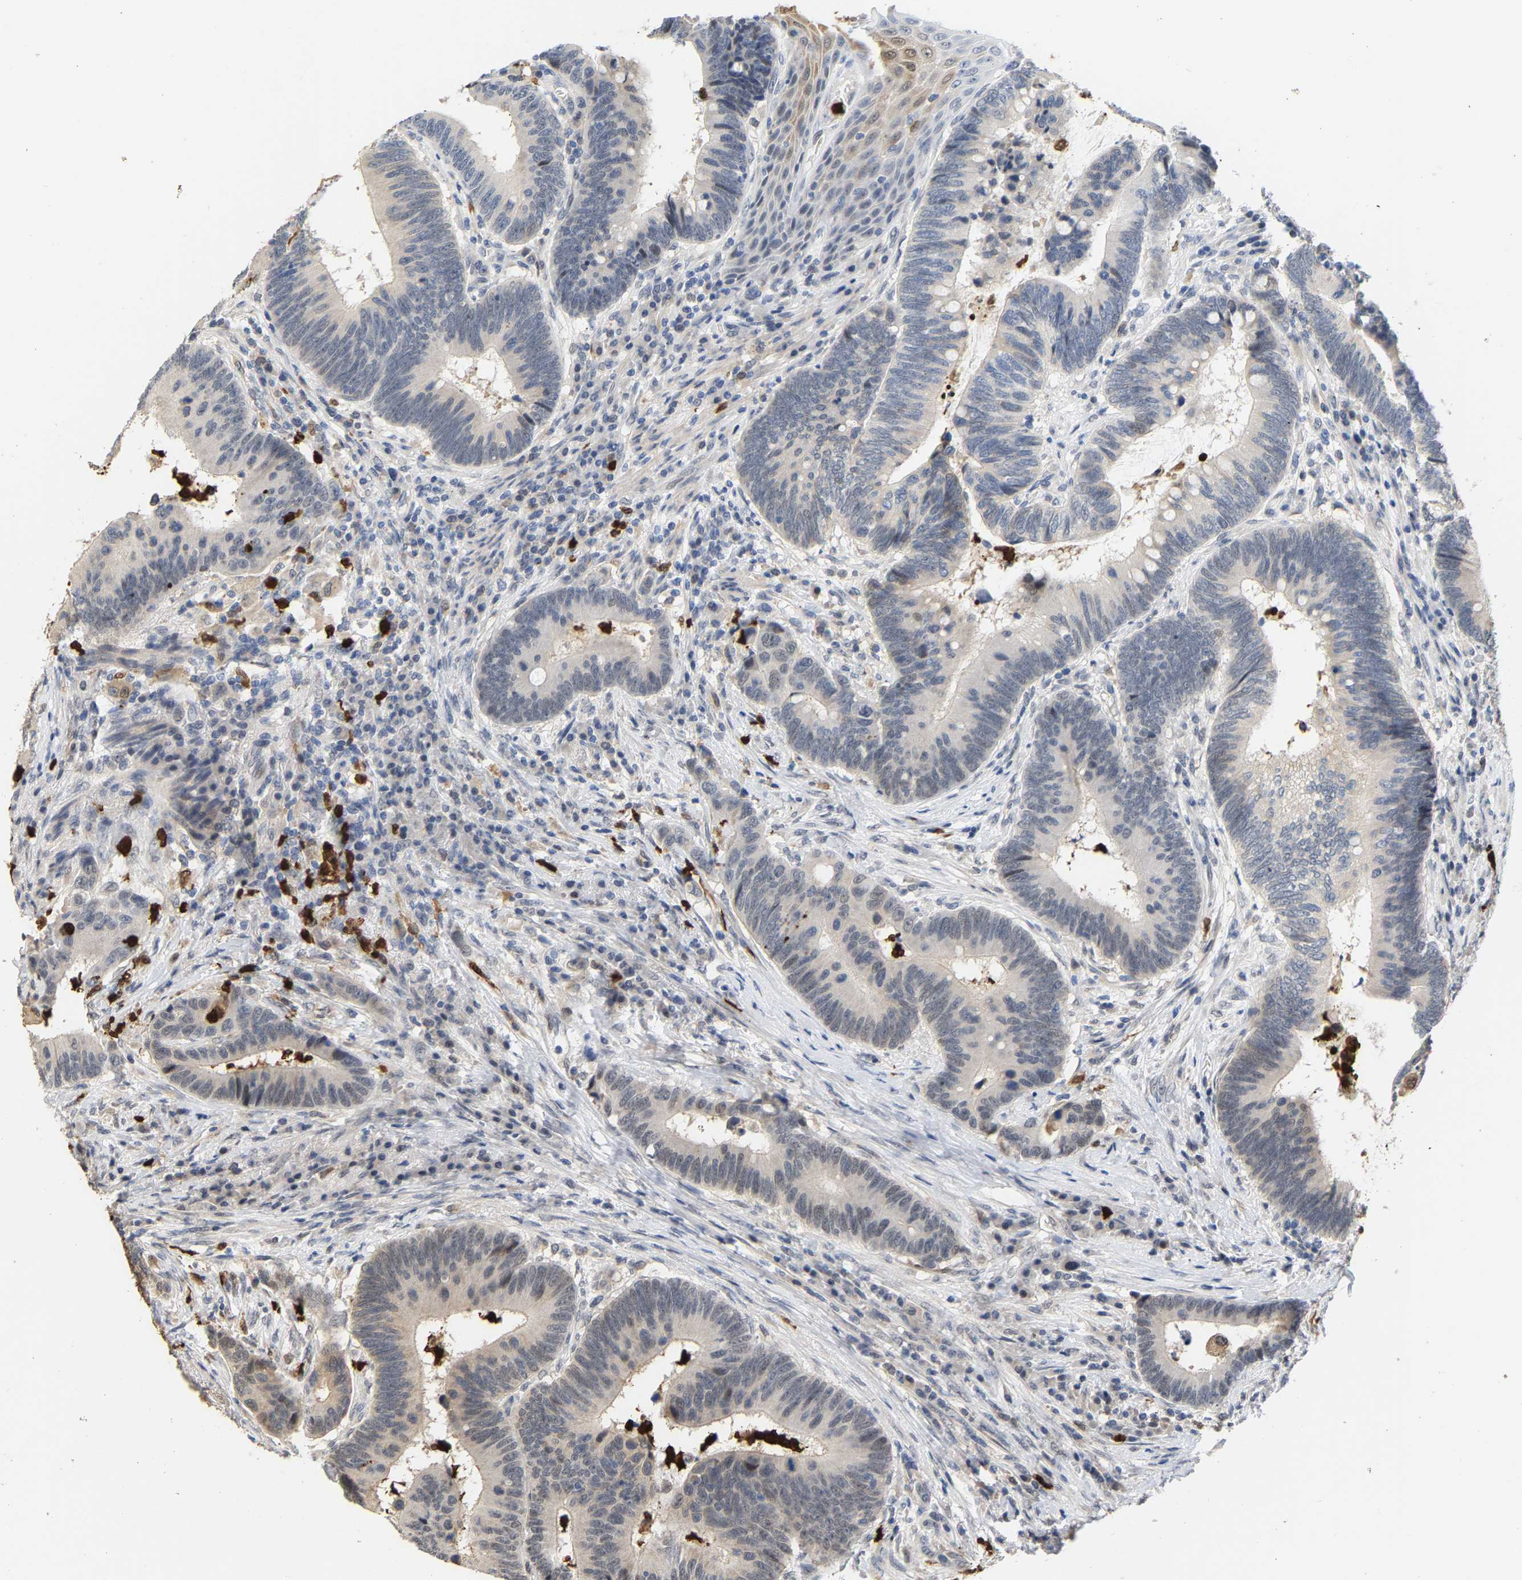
{"staining": {"intensity": "weak", "quantity": "<25%", "location": "cytoplasmic/membranous"}, "tissue": "colorectal cancer", "cell_type": "Tumor cells", "image_type": "cancer", "snomed": [{"axis": "morphology", "description": "Adenocarcinoma, NOS"}, {"axis": "topography", "description": "Rectum"}, {"axis": "topography", "description": "Anal"}], "caption": "High magnification brightfield microscopy of colorectal cancer stained with DAB (3,3'-diaminobenzidine) (brown) and counterstained with hematoxylin (blue): tumor cells show no significant staining.", "gene": "TDRD7", "patient": {"sex": "female", "age": 89}}